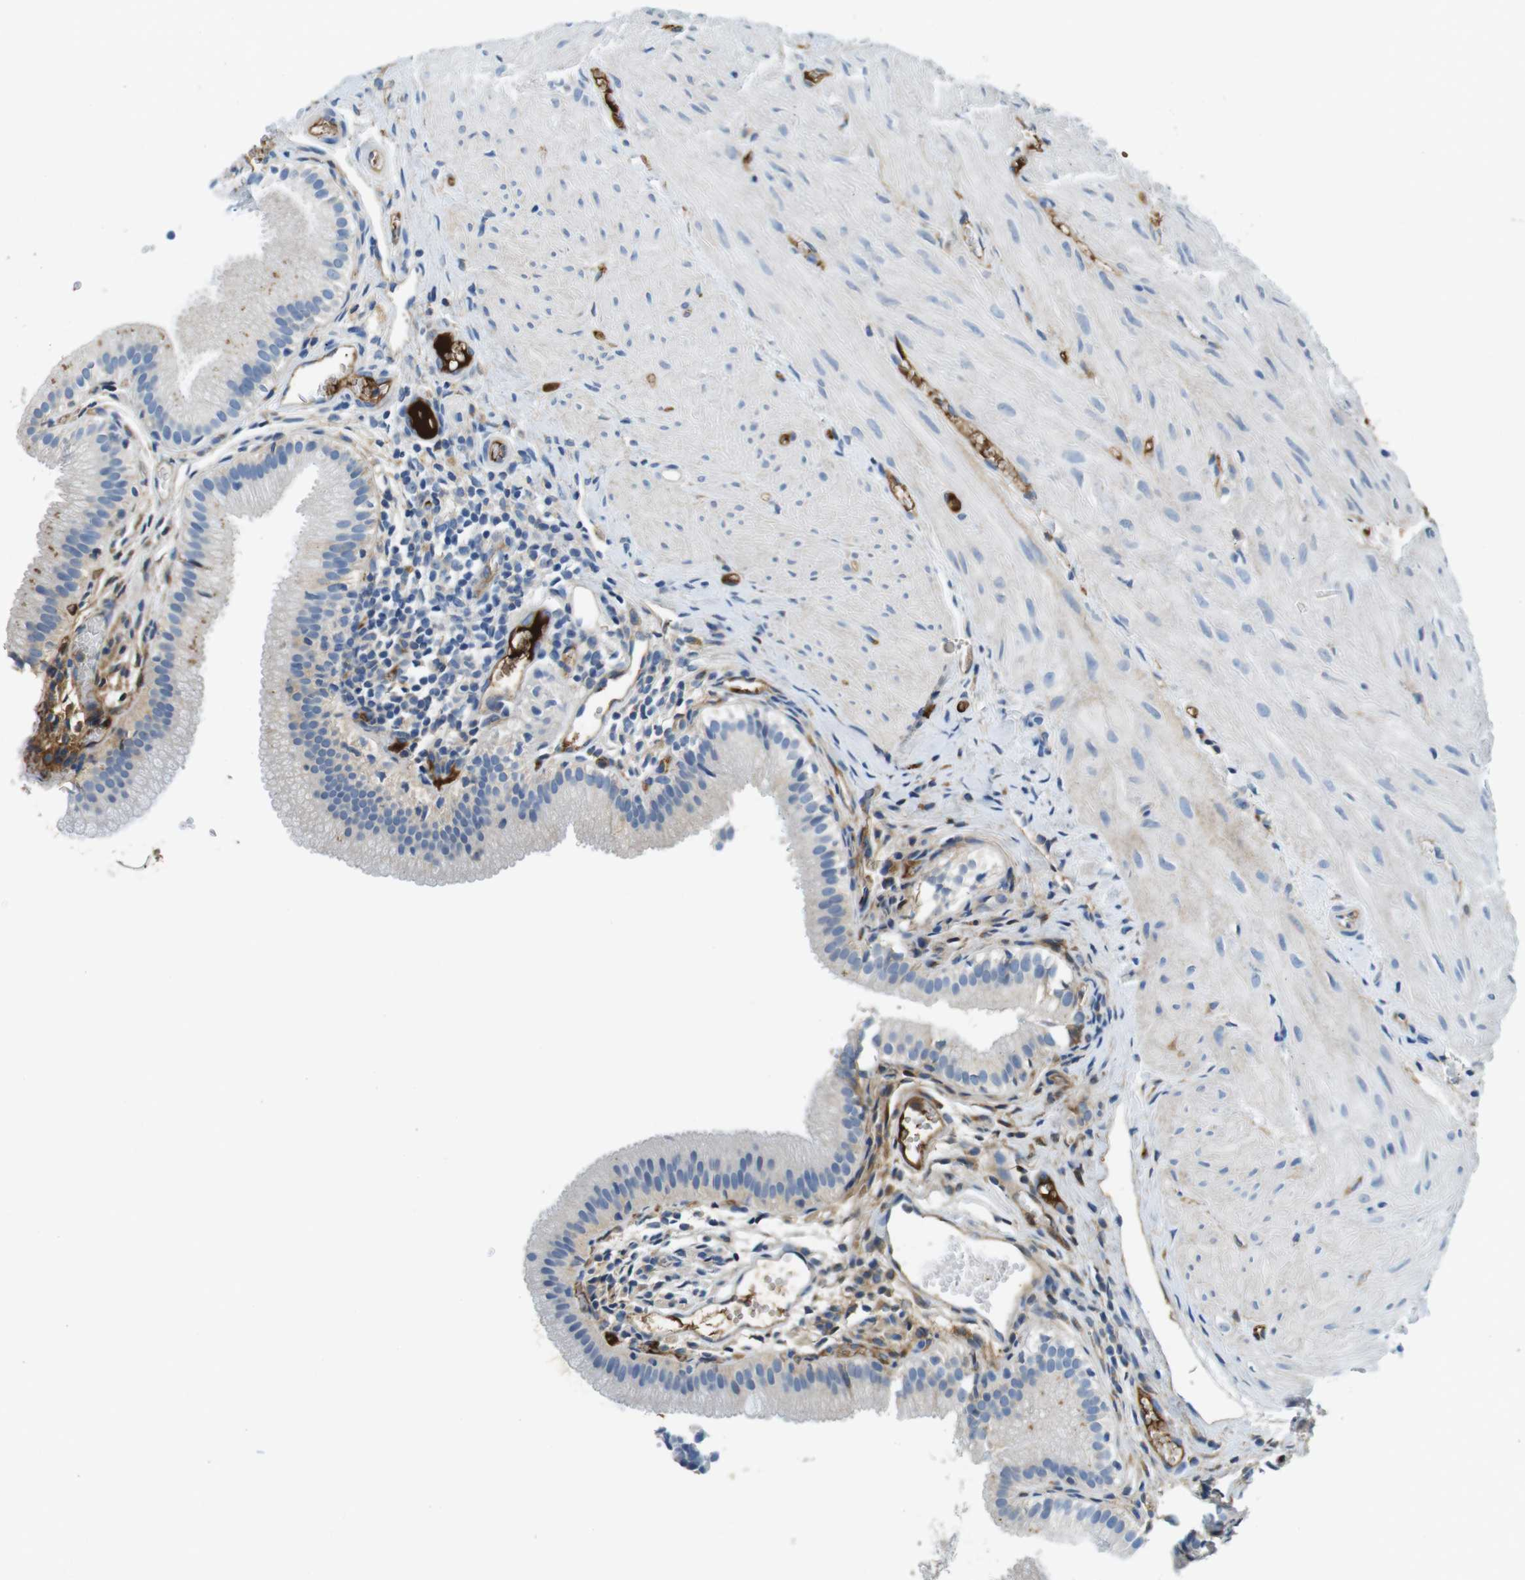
{"staining": {"intensity": "moderate", "quantity": "<25%", "location": "cytoplasmic/membranous"}, "tissue": "gallbladder", "cell_type": "Glandular cells", "image_type": "normal", "snomed": [{"axis": "morphology", "description": "Normal tissue, NOS"}, {"axis": "topography", "description": "Gallbladder"}], "caption": "Protein expression analysis of unremarkable gallbladder shows moderate cytoplasmic/membranous positivity in approximately <25% of glandular cells.", "gene": "IGHD", "patient": {"sex": "female", "age": 26}}